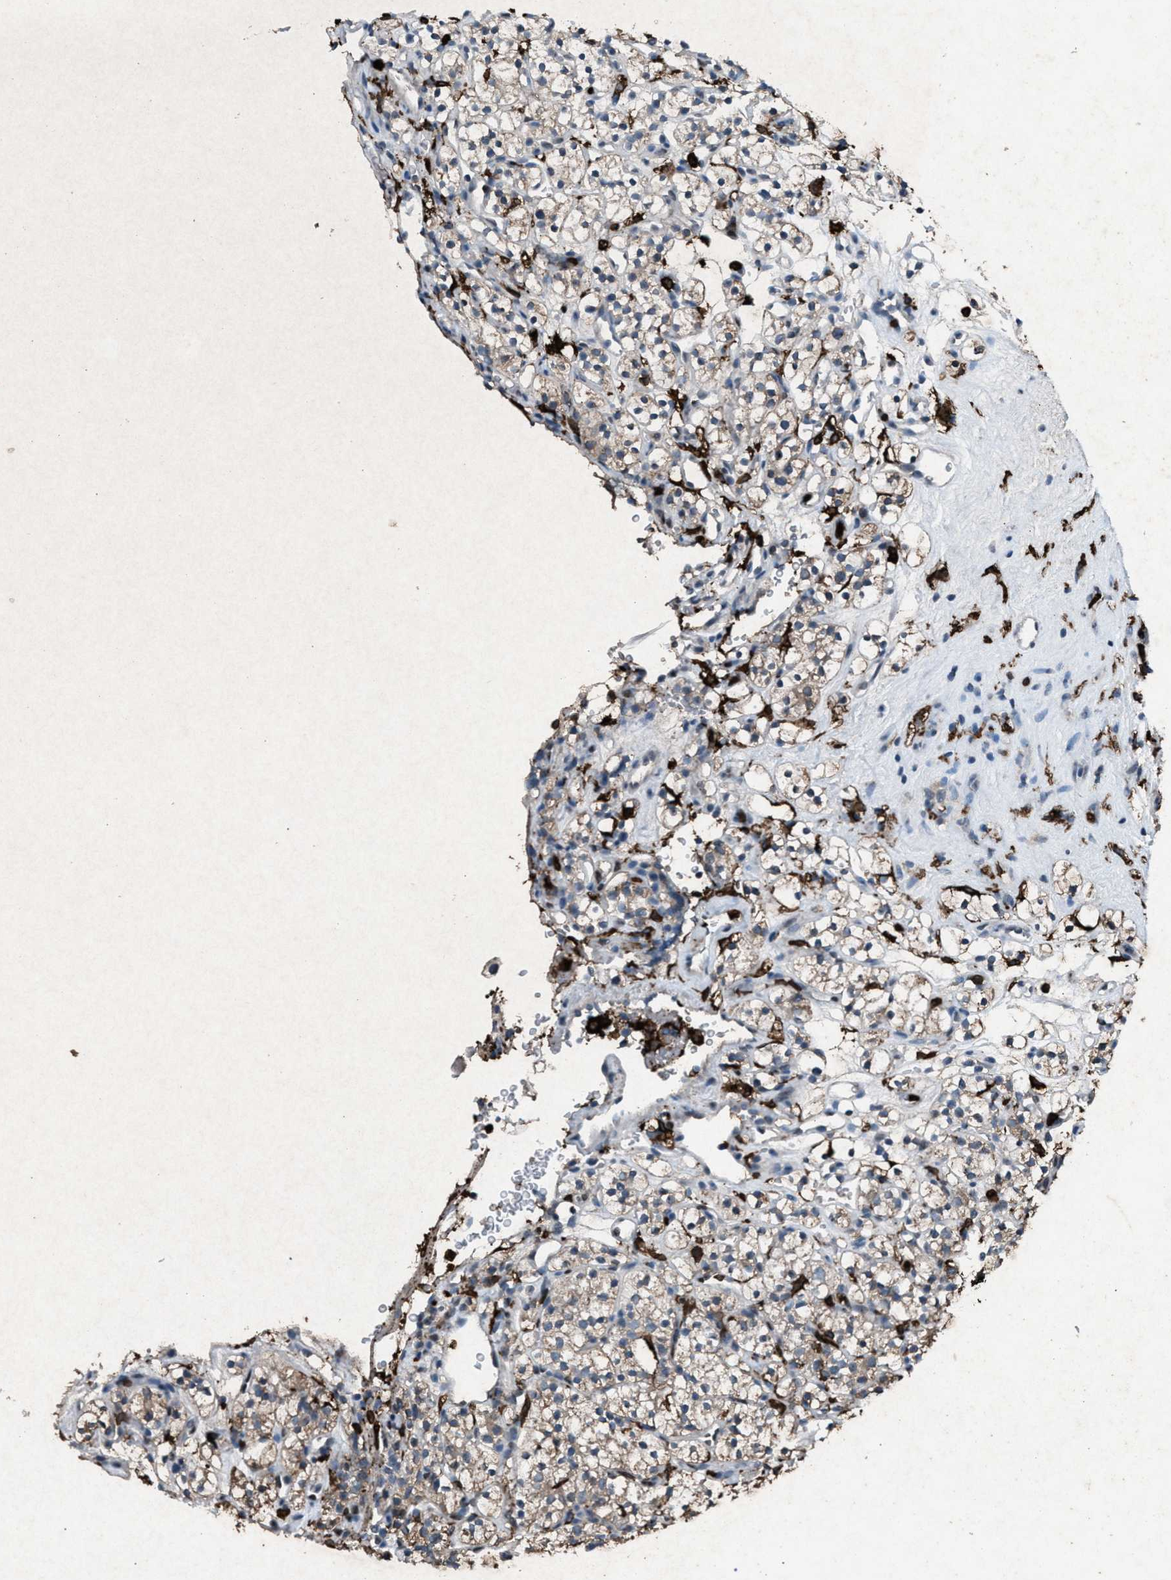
{"staining": {"intensity": "weak", "quantity": "<25%", "location": "cytoplasmic/membranous"}, "tissue": "renal cancer", "cell_type": "Tumor cells", "image_type": "cancer", "snomed": [{"axis": "morphology", "description": "Adenocarcinoma, NOS"}, {"axis": "topography", "description": "Kidney"}], "caption": "This is an immunohistochemistry (IHC) histopathology image of human renal cancer (adenocarcinoma). There is no staining in tumor cells.", "gene": "FCER1G", "patient": {"sex": "female", "age": 57}}